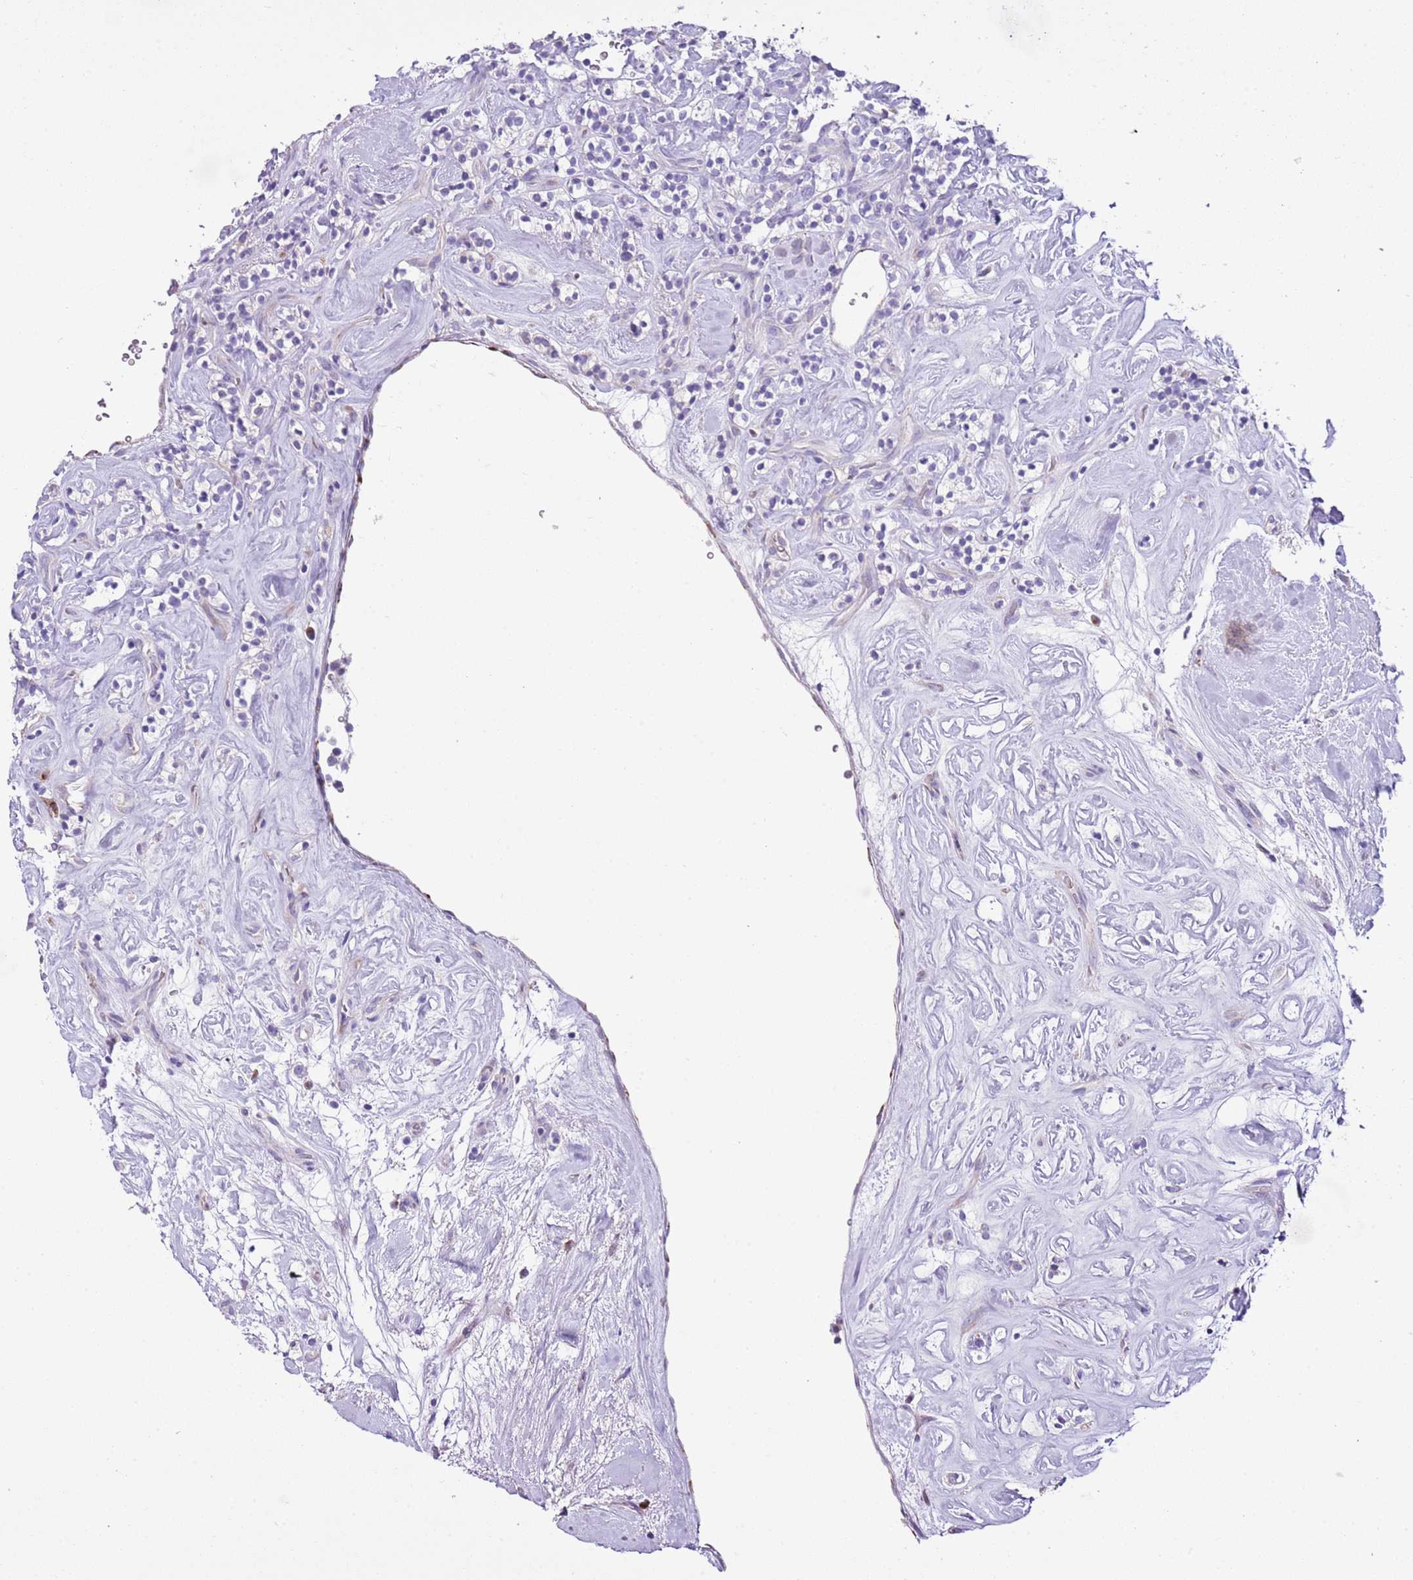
{"staining": {"intensity": "negative", "quantity": "none", "location": "none"}, "tissue": "renal cancer", "cell_type": "Tumor cells", "image_type": "cancer", "snomed": [{"axis": "morphology", "description": "Adenocarcinoma, NOS"}, {"axis": "topography", "description": "Kidney"}], "caption": "DAB (3,3'-diaminobenzidine) immunohistochemical staining of human adenocarcinoma (renal) reveals no significant staining in tumor cells.", "gene": "CLEC2A", "patient": {"sex": "male", "age": 77}}